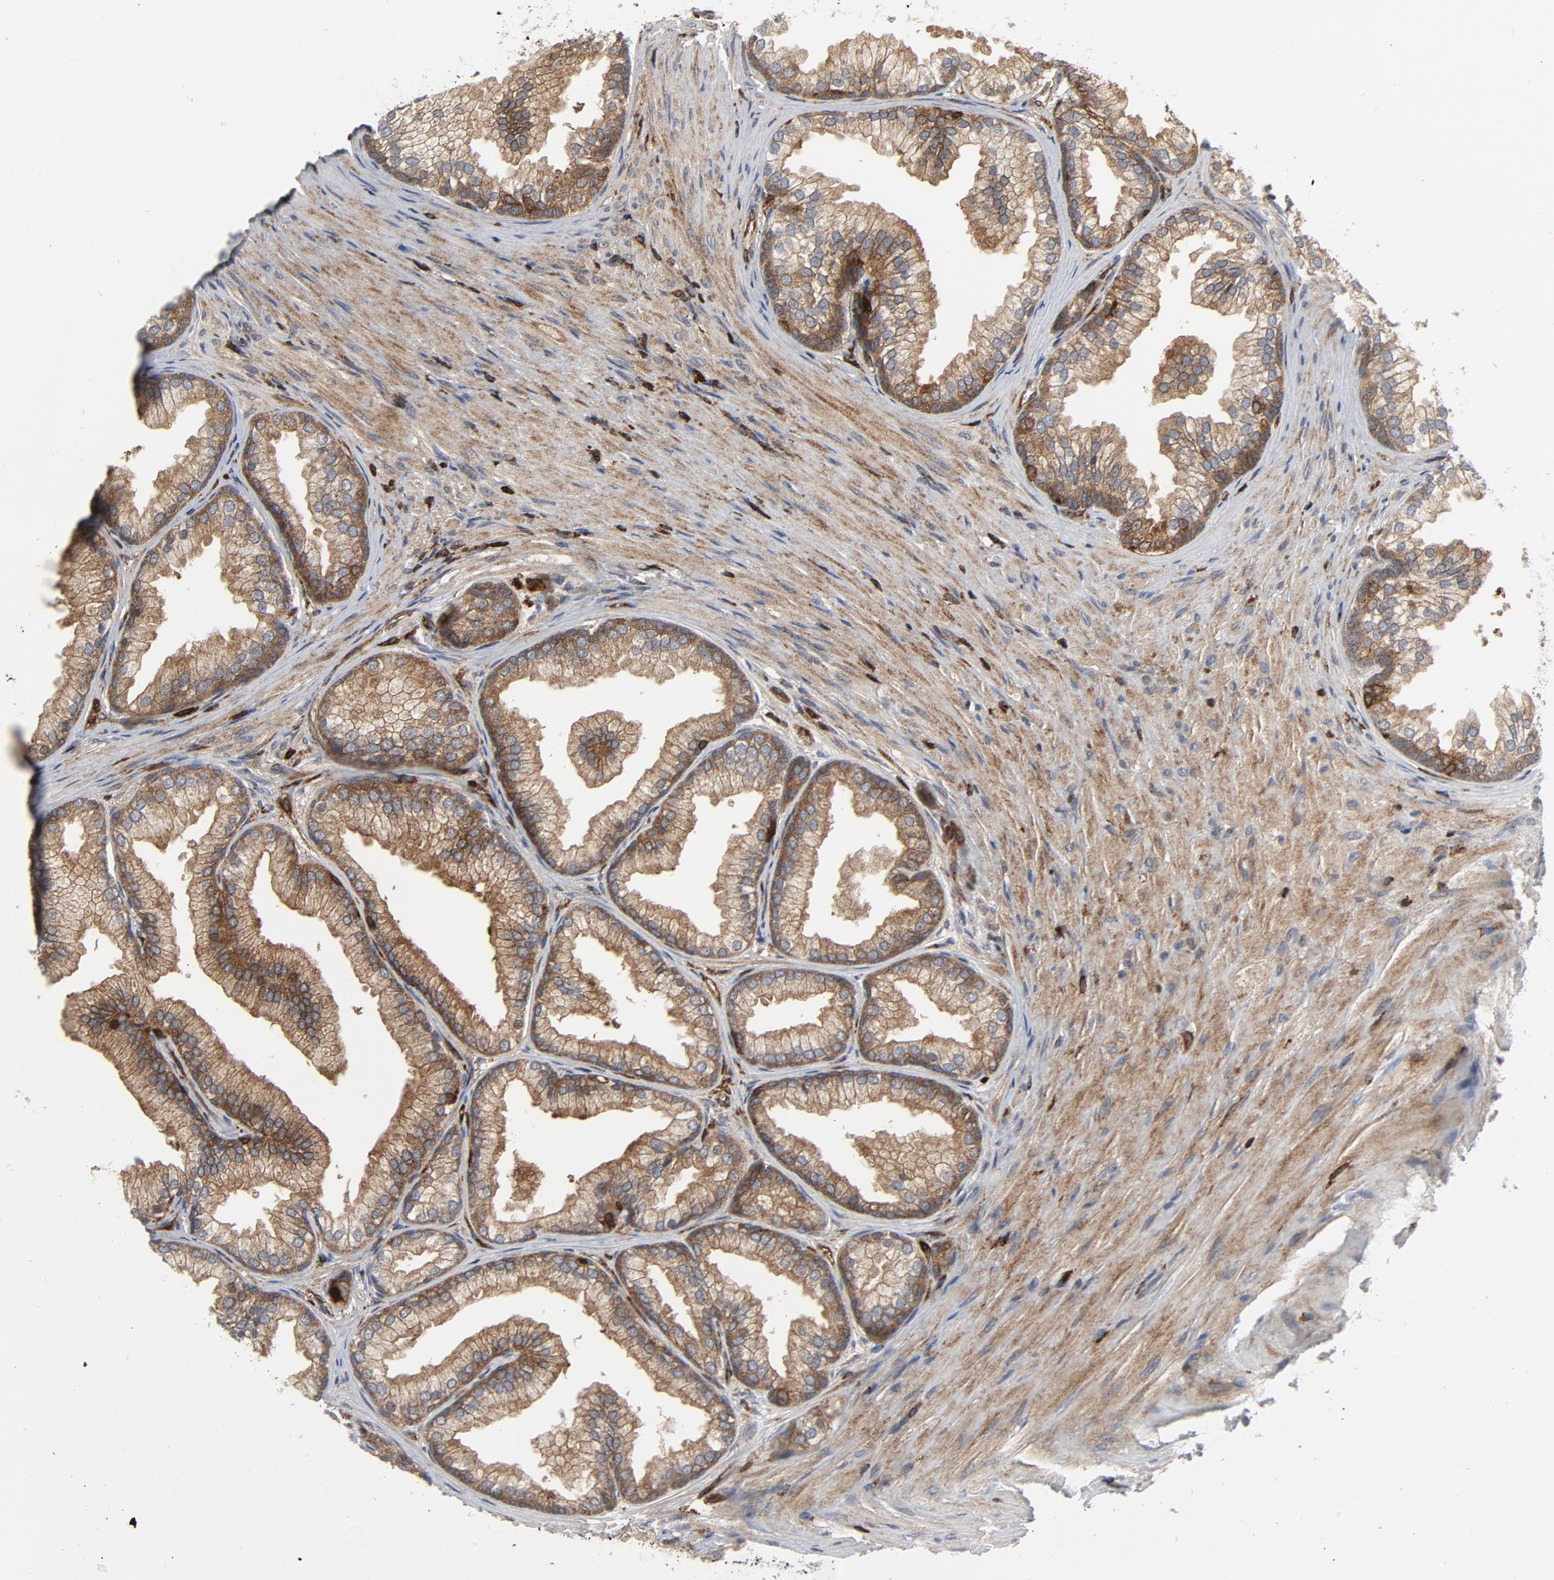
{"staining": {"intensity": "moderate", "quantity": ">75%", "location": "cytoplasmic/membranous"}, "tissue": "prostate", "cell_type": "Glandular cells", "image_type": "normal", "snomed": [{"axis": "morphology", "description": "Normal tissue, NOS"}, {"axis": "topography", "description": "Prostate"}], "caption": "Human prostate stained with a brown dye reveals moderate cytoplasmic/membranous positive positivity in about >75% of glandular cells.", "gene": "YES1", "patient": {"sex": "male", "age": 76}}